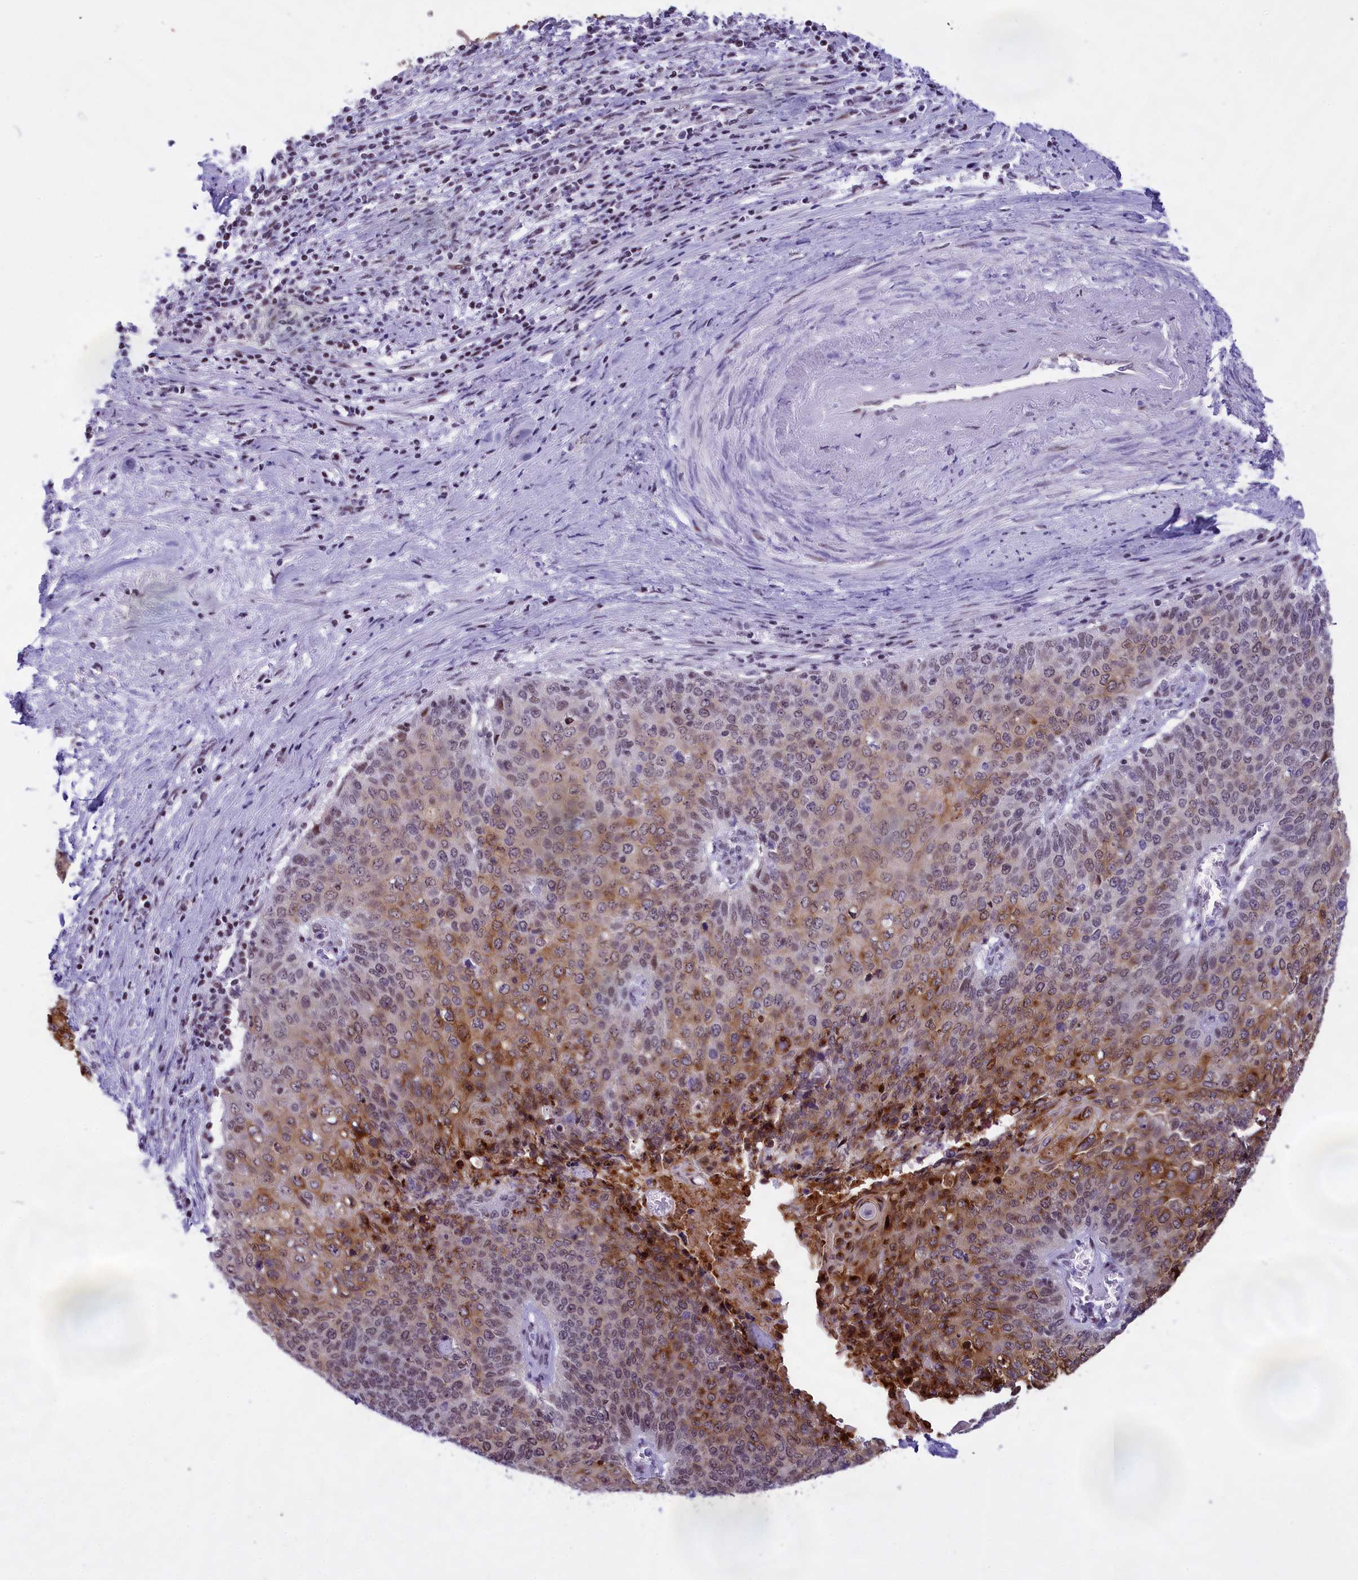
{"staining": {"intensity": "moderate", "quantity": ">75%", "location": "cytoplasmic/membranous,nuclear"}, "tissue": "cervical cancer", "cell_type": "Tumor cells", "image_type": "cancer", "snomed": [{"axis": "morphology", "description": "Squamous cell carcinoma, NOS"}, {"axis": "topography", "description": "Cervix"}], "caption": "There is medium levels of moderate cytoplasmic/membranous and nuclear expression in tumor cells of cervical cancer (squamous cell carcinoma), as demonstrated by immunohistochemical staining (brown color).", "gene": "SPIRE2", "patient": {"sex": "female", "age": 39}}